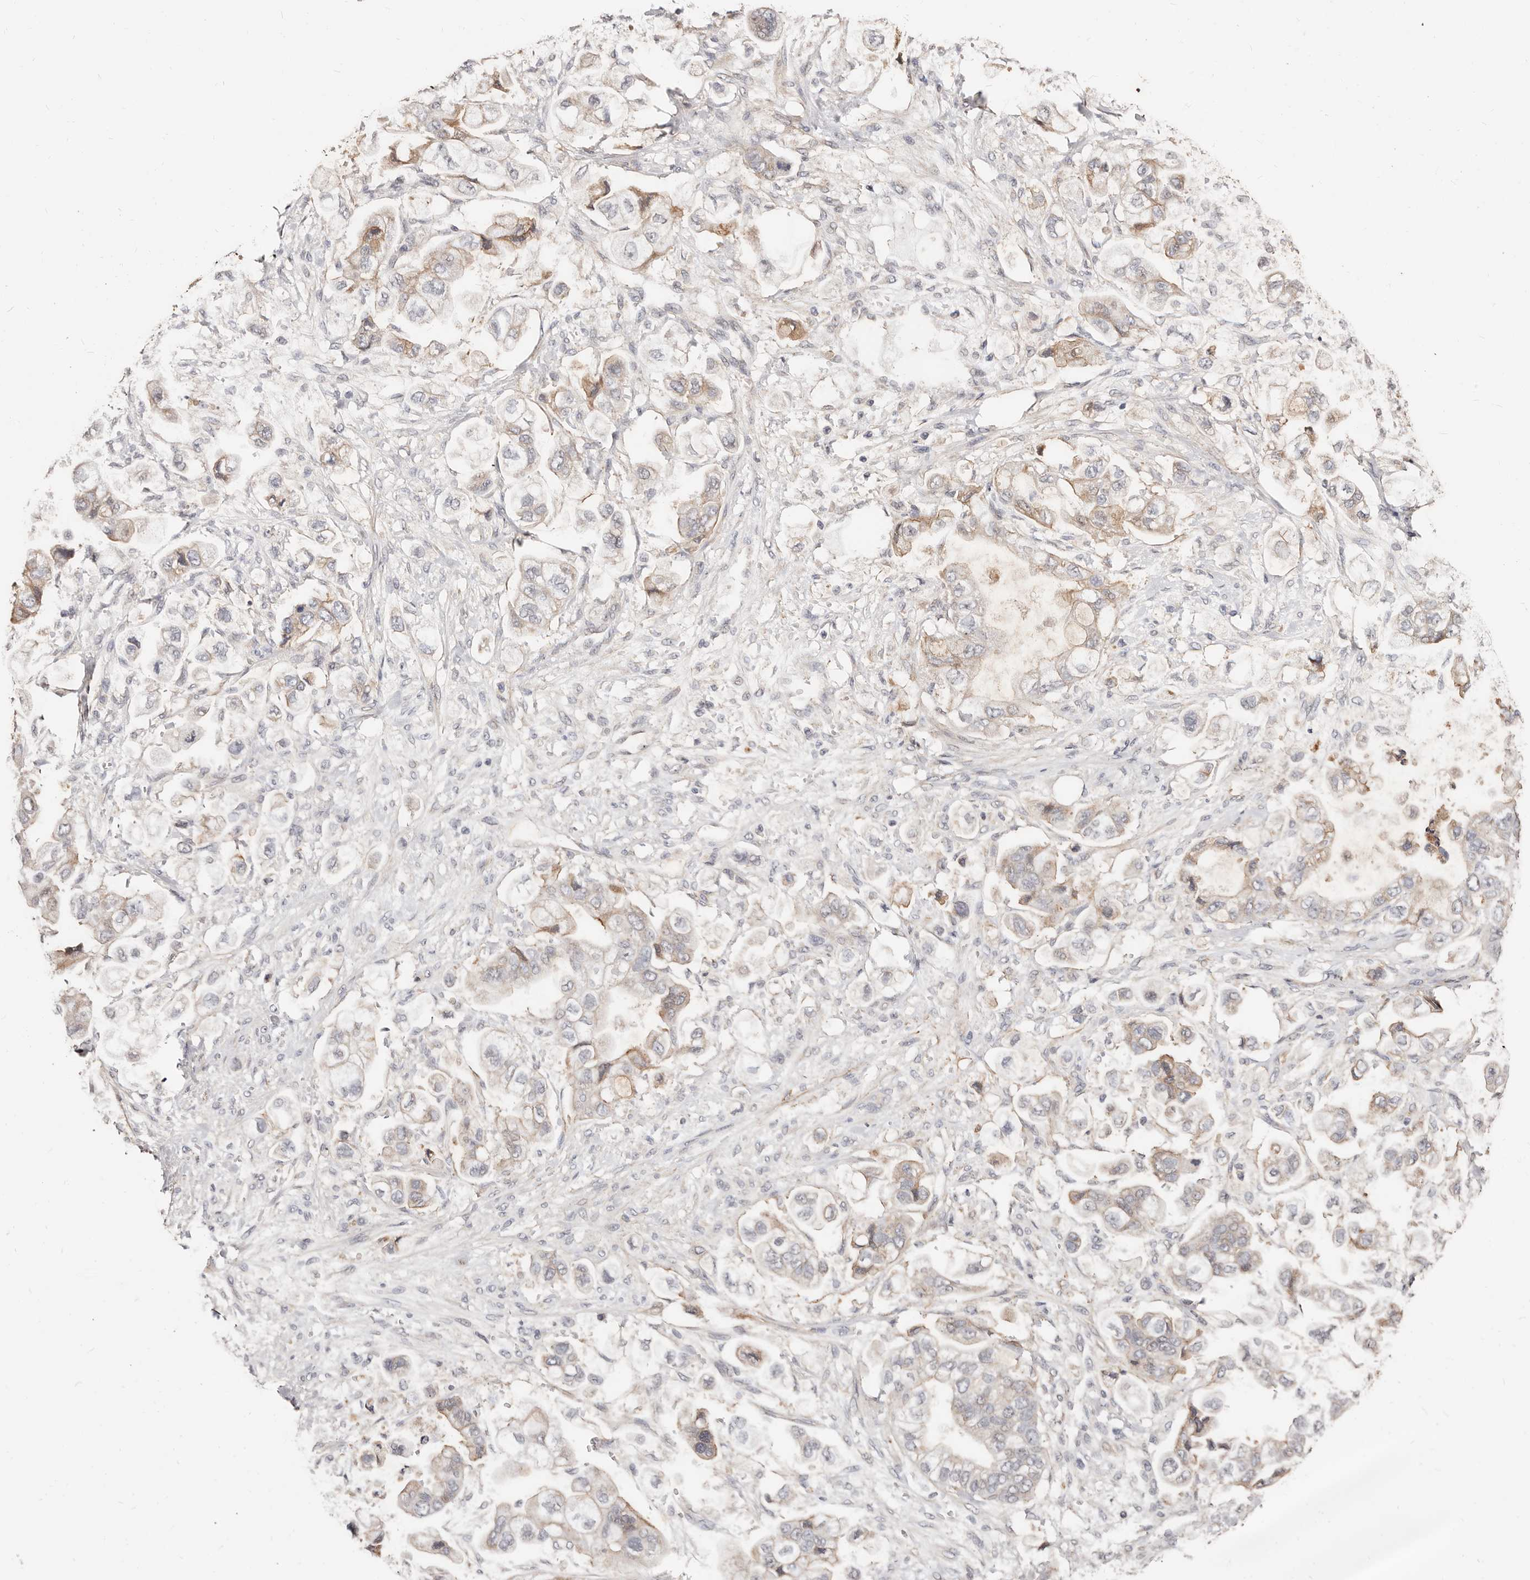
{"staining": {"intensity": "weak", "quantity": "<25%", "location": "cytoplasmic/membranous"}, "tissue": "stomach cancer", "cell_type": "Tumor cells", "image_type": "cancer", "snomed": [{"axis": "morphology", "description": "Adenocarcinoma, NOS"}, {"axis": "topography", "description": "Stomach"}], "caption": "The immunohistochemistry (IHC) micrograph has no significant positivity in tumor cells of stomach cancer tissue.", "gene": "TRIP13", "patient": {"sex": "male", "age": 62}}